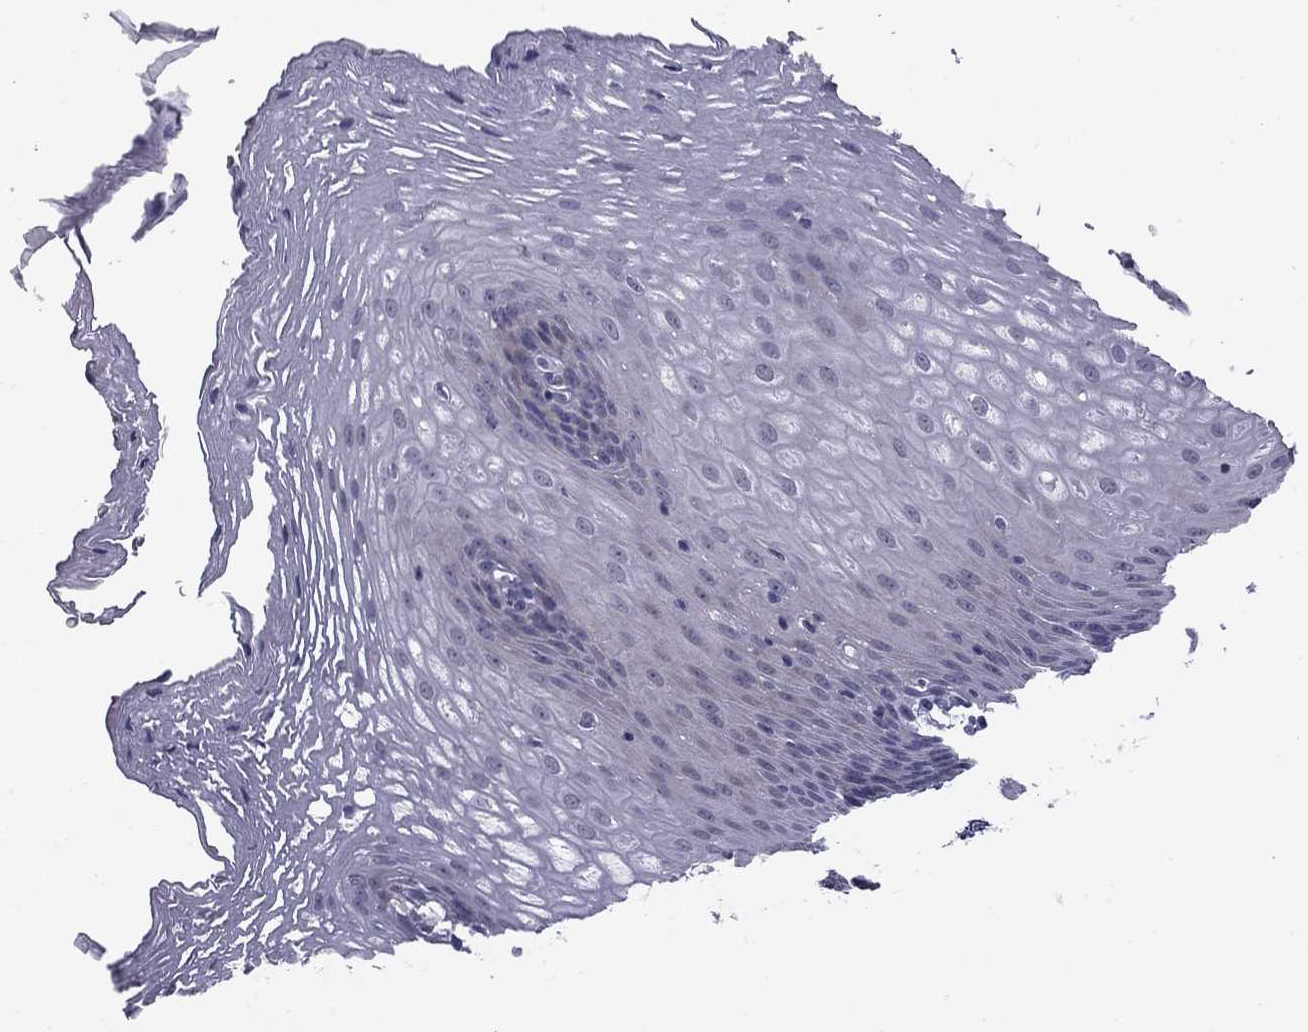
{"staining": {"intensity": "negative", "quantity": "none", "location": "none"}, "tissue": "esophagus", "cell_type": "Squamous epithelial cells", "image_type": "normal", "snomed": [{"axis": "morphology", "description": "Normal tissue, NOS"}, {"axis": "topography", "description": "Esophagus"}], "caption": "The micrograph displays no staining of squamous epithelial cells in normal esophagus.", "gene": "PRRT2", "patient": {"sex": "male", "age": 76}}